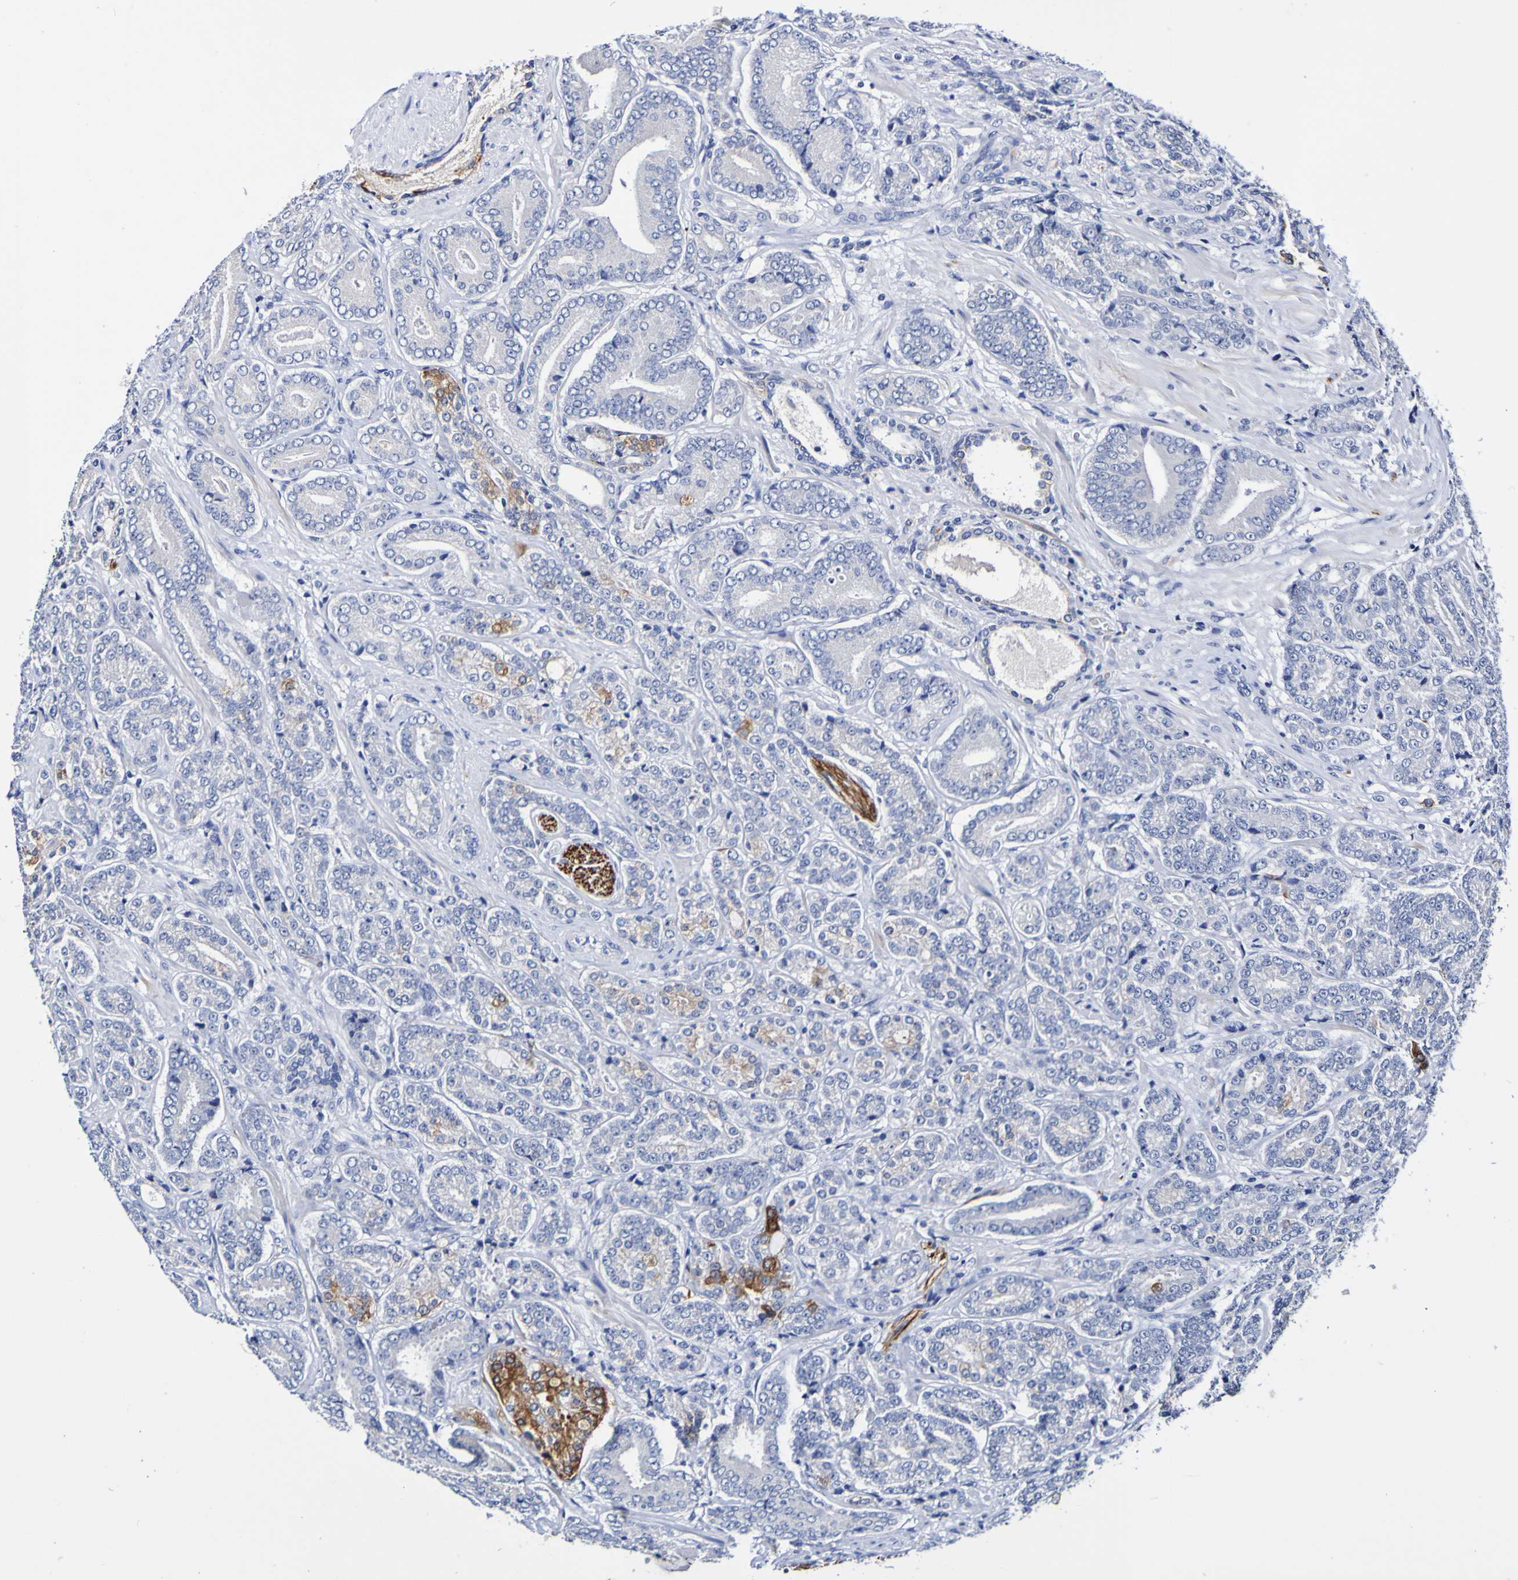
{"staining": {"intensity": "negative", "quantity": "none", "location": "none"}, "tissue": "prostate cancer", "cell_type": "Tumor cells", "image_type": "cancer", "snomed": [{"axis": "morphology", "description": "Adenocarcinoma, High grade"}, {"axis": "topography", "description": "Prostate"}], "caption": "DAB immunohistochemical staining of prostate cancer (high-grade adenocarcinoma) displays no significant staining in tumor cells.", "gene": "SEZ6", "patient": {"sex": "male", "age": 61}}